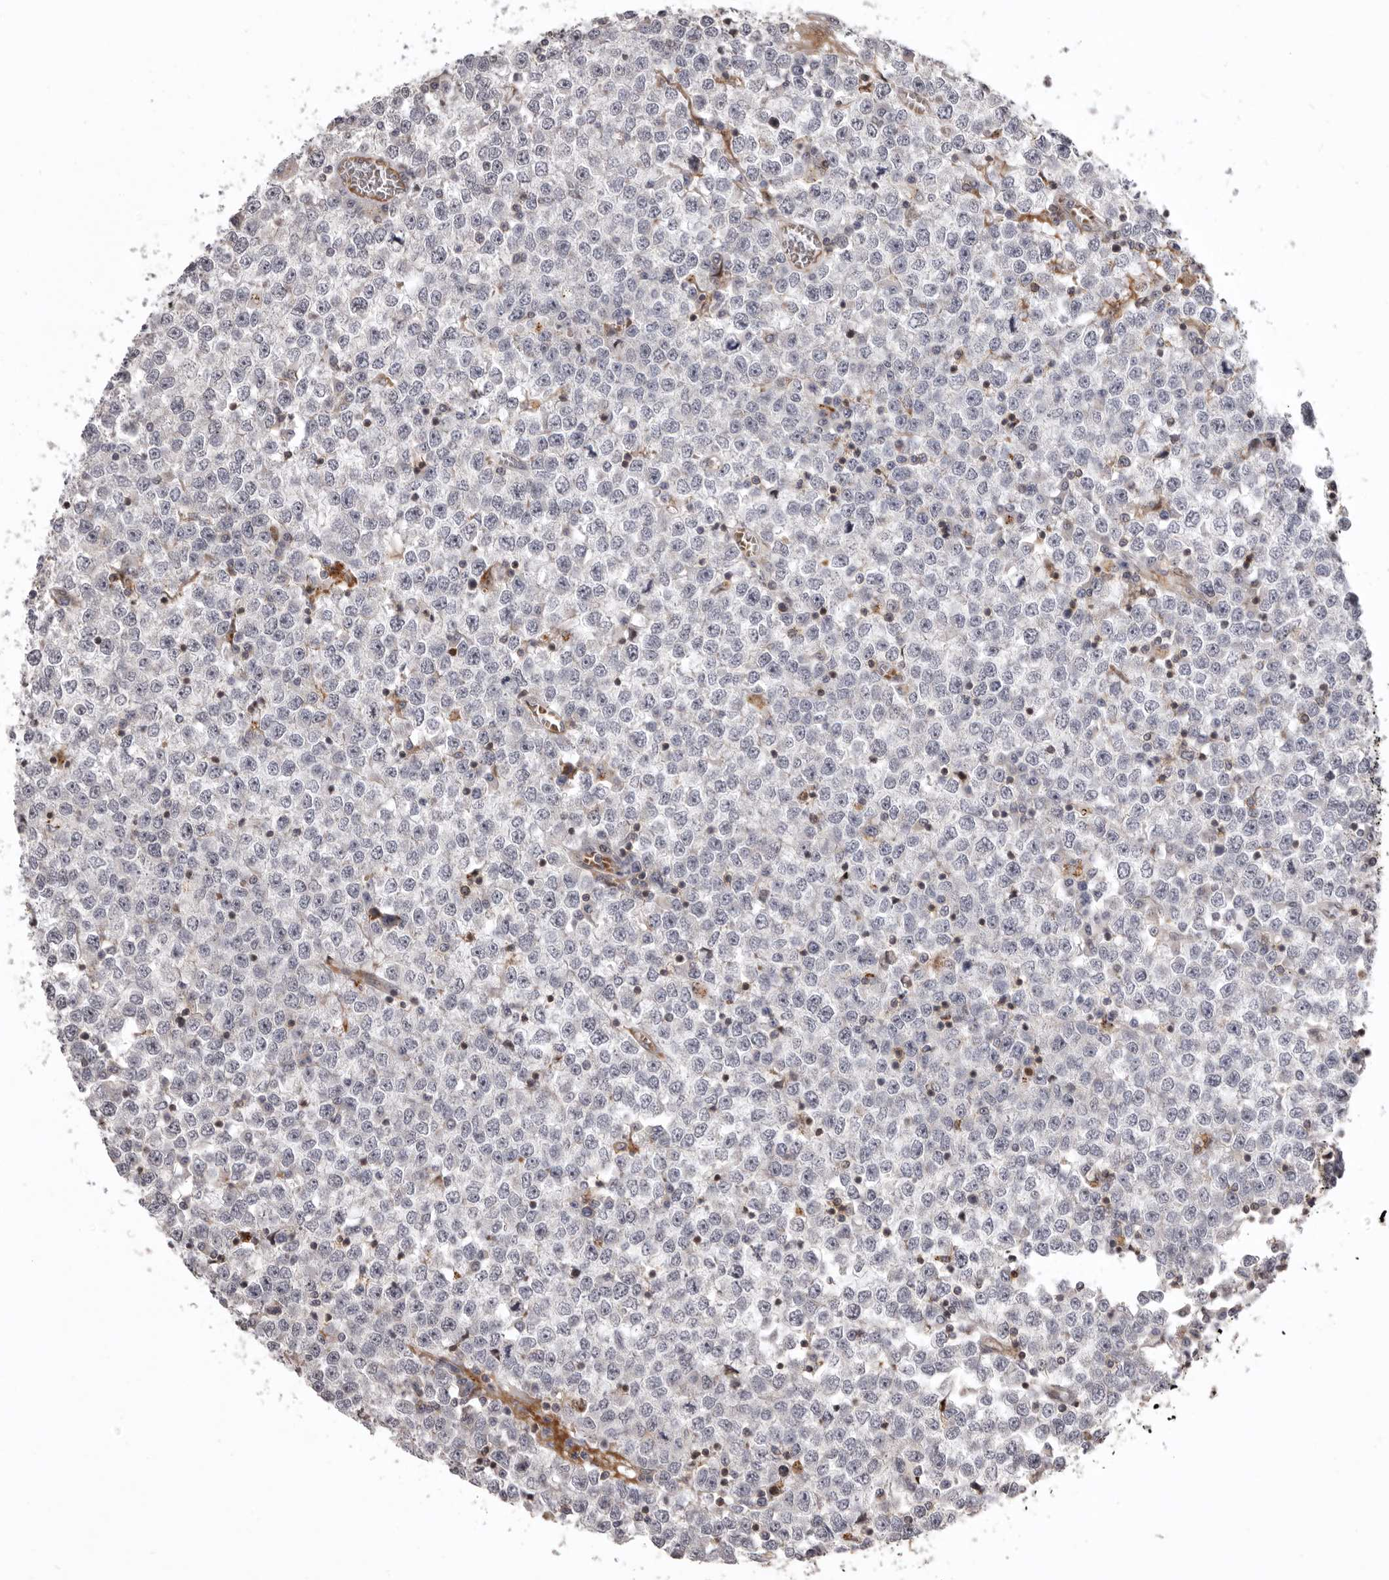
{"staining": {"intensity": "negative", "quantity": "none", "location": "none"}, "tissue": "testis cancer", "cell_type": "Tumor cells", "image_type": "cancer", "snomed": [{"axis": "morphology", "description": "Seminoma, NOS"}, {"axis": "topography", "description": "Testis"}], "caption": "Testis cancer was stained to show a protein in brown. There is no significant staining in tumor cells.", "gene": "AZIN1", "patient": {"sex": "male", "age": 65}}